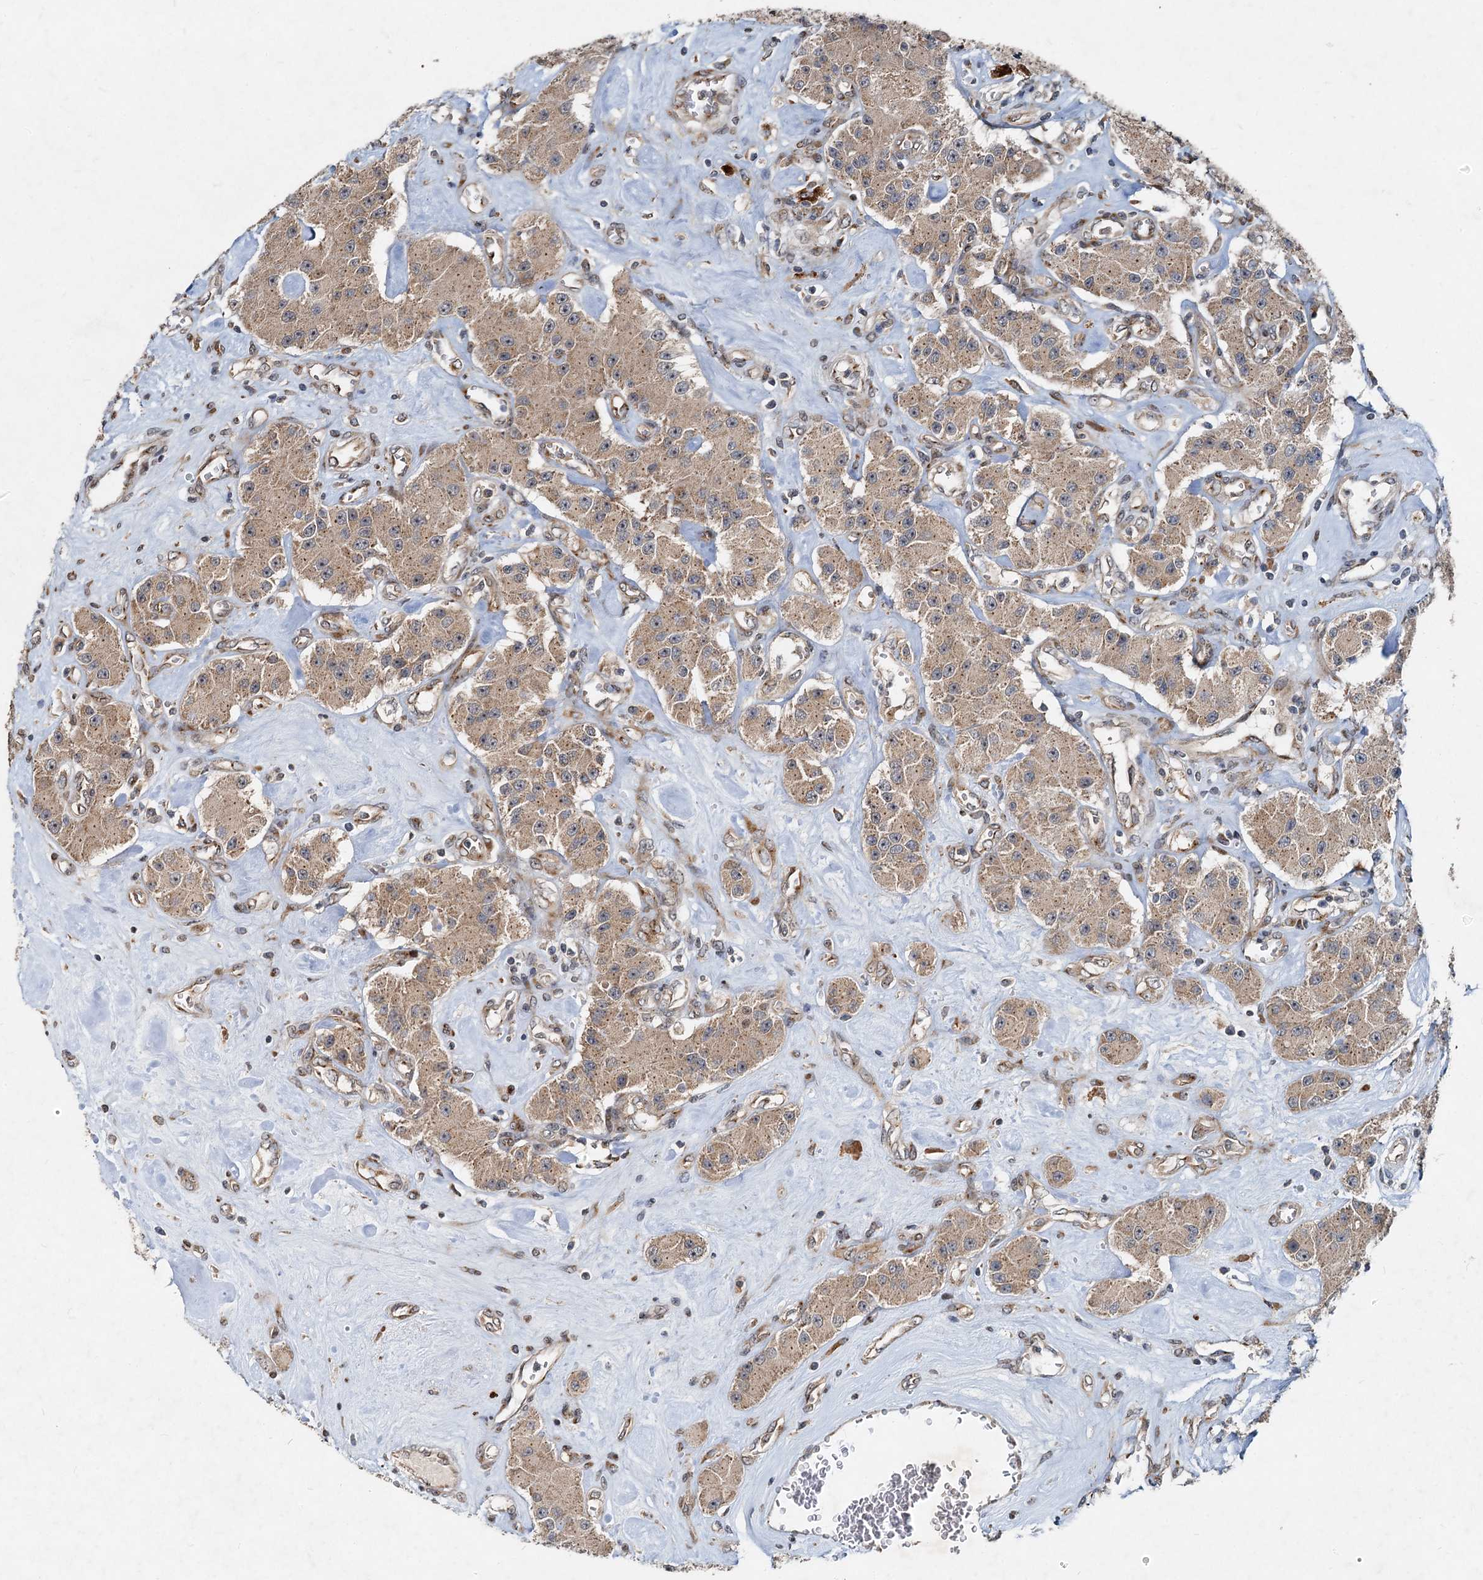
{"staining": {"intensity": "weak", "quantity": ">75%", "location": "cytoplasmic/membranous"}, "tissue": "carcinoid", "cell_type": "Tumor cells", "image_type": "cancer", "snomed": [{"axis": "morphology", "description": "Carcinoid, malignant, NOS"}, {"axis": "topography", "description": "Pancreas"}], "caption": "Human carcinoid stained for a protein (brown) displays weak cytoplasmic/membranous positive staining in about >75% of tumor cells.", "gene": "CEP68", "patient": {"sex": "male", "age": 41}}